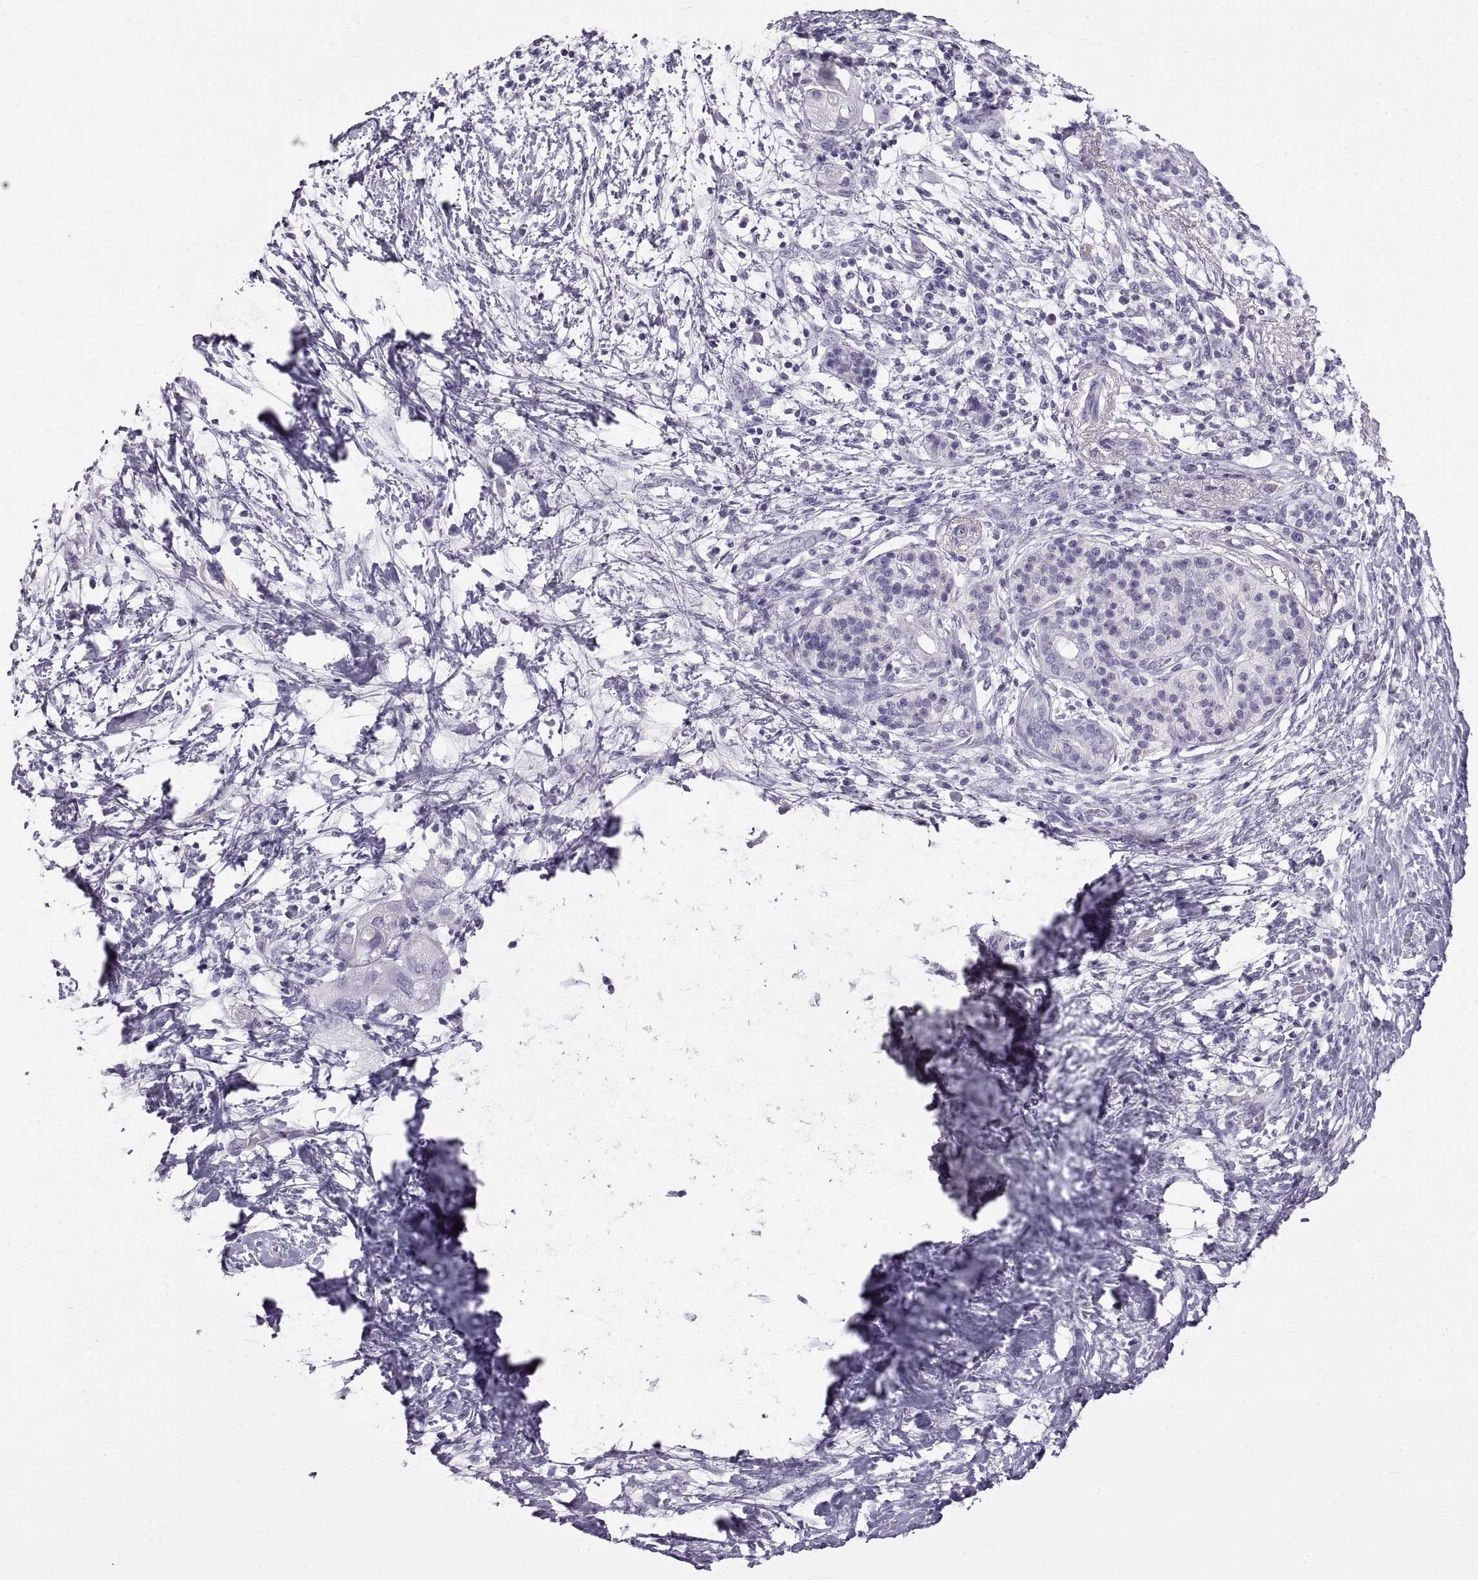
{"staining": {"intensity": "negative", "quantity": "none", "location": "none"}, "tissue": "pancreatic cancer", "cell_type": "Tumor cells", "image_type": "cancer", "snomed": [{"axis": "morphology", "description": "Adenocarcinoma, NOS"}, {"axis": "topography", "description": "Pancreas"}], "caption": "Immunohistochemical staining of human adenocarcinoma (pancreatic) shows no significant positivity in tumor cells.", "gene": "WFDC8", "patient": {"sex": "female", "age": 72}}